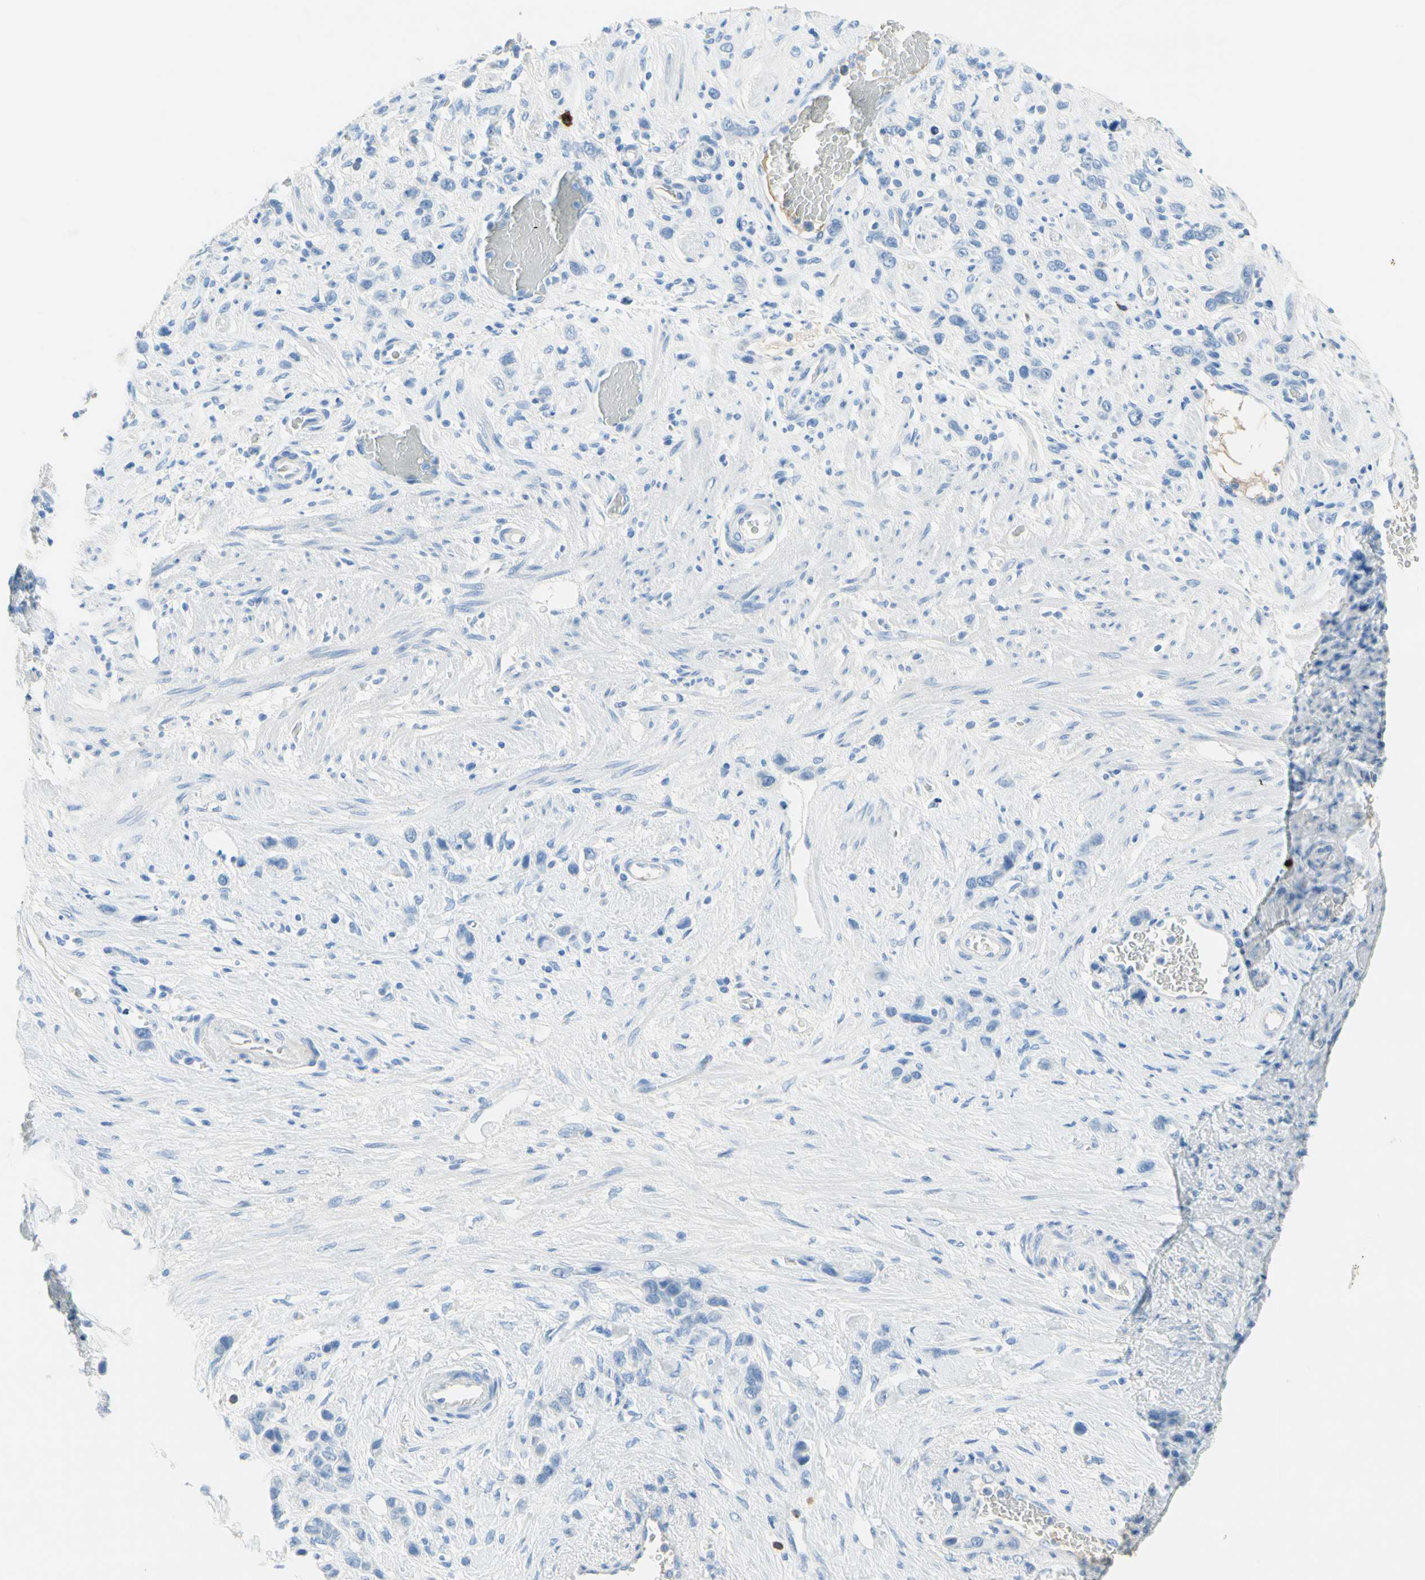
{"staining": {"intensity": "negative", "quantity": "none", "location": "none"}, "tissue": "stomach cancer", "cell_type": "Tumor cells", "image_type": "cancer", "snomed": [{"axis": "morphology", "description": "Adenocarcinoma, NOS"}, {"axis": "morphology", "description": "Adenocarcinoma, High grade"}, {"axis": "topography", "description": "Stomach, upper"}, {"axis": "topography", "description": "Stomach, lower"}], "caption": "There is no significant expression in tumor cells of stomach cancer. The staining is performed using DAB (3,3'-diaminobenzidine) brown chromogen with nuclei counter-stained in using hematoxylin.", "gene": "IL6ST", "patient": {"sex": "female", "age": 65}}